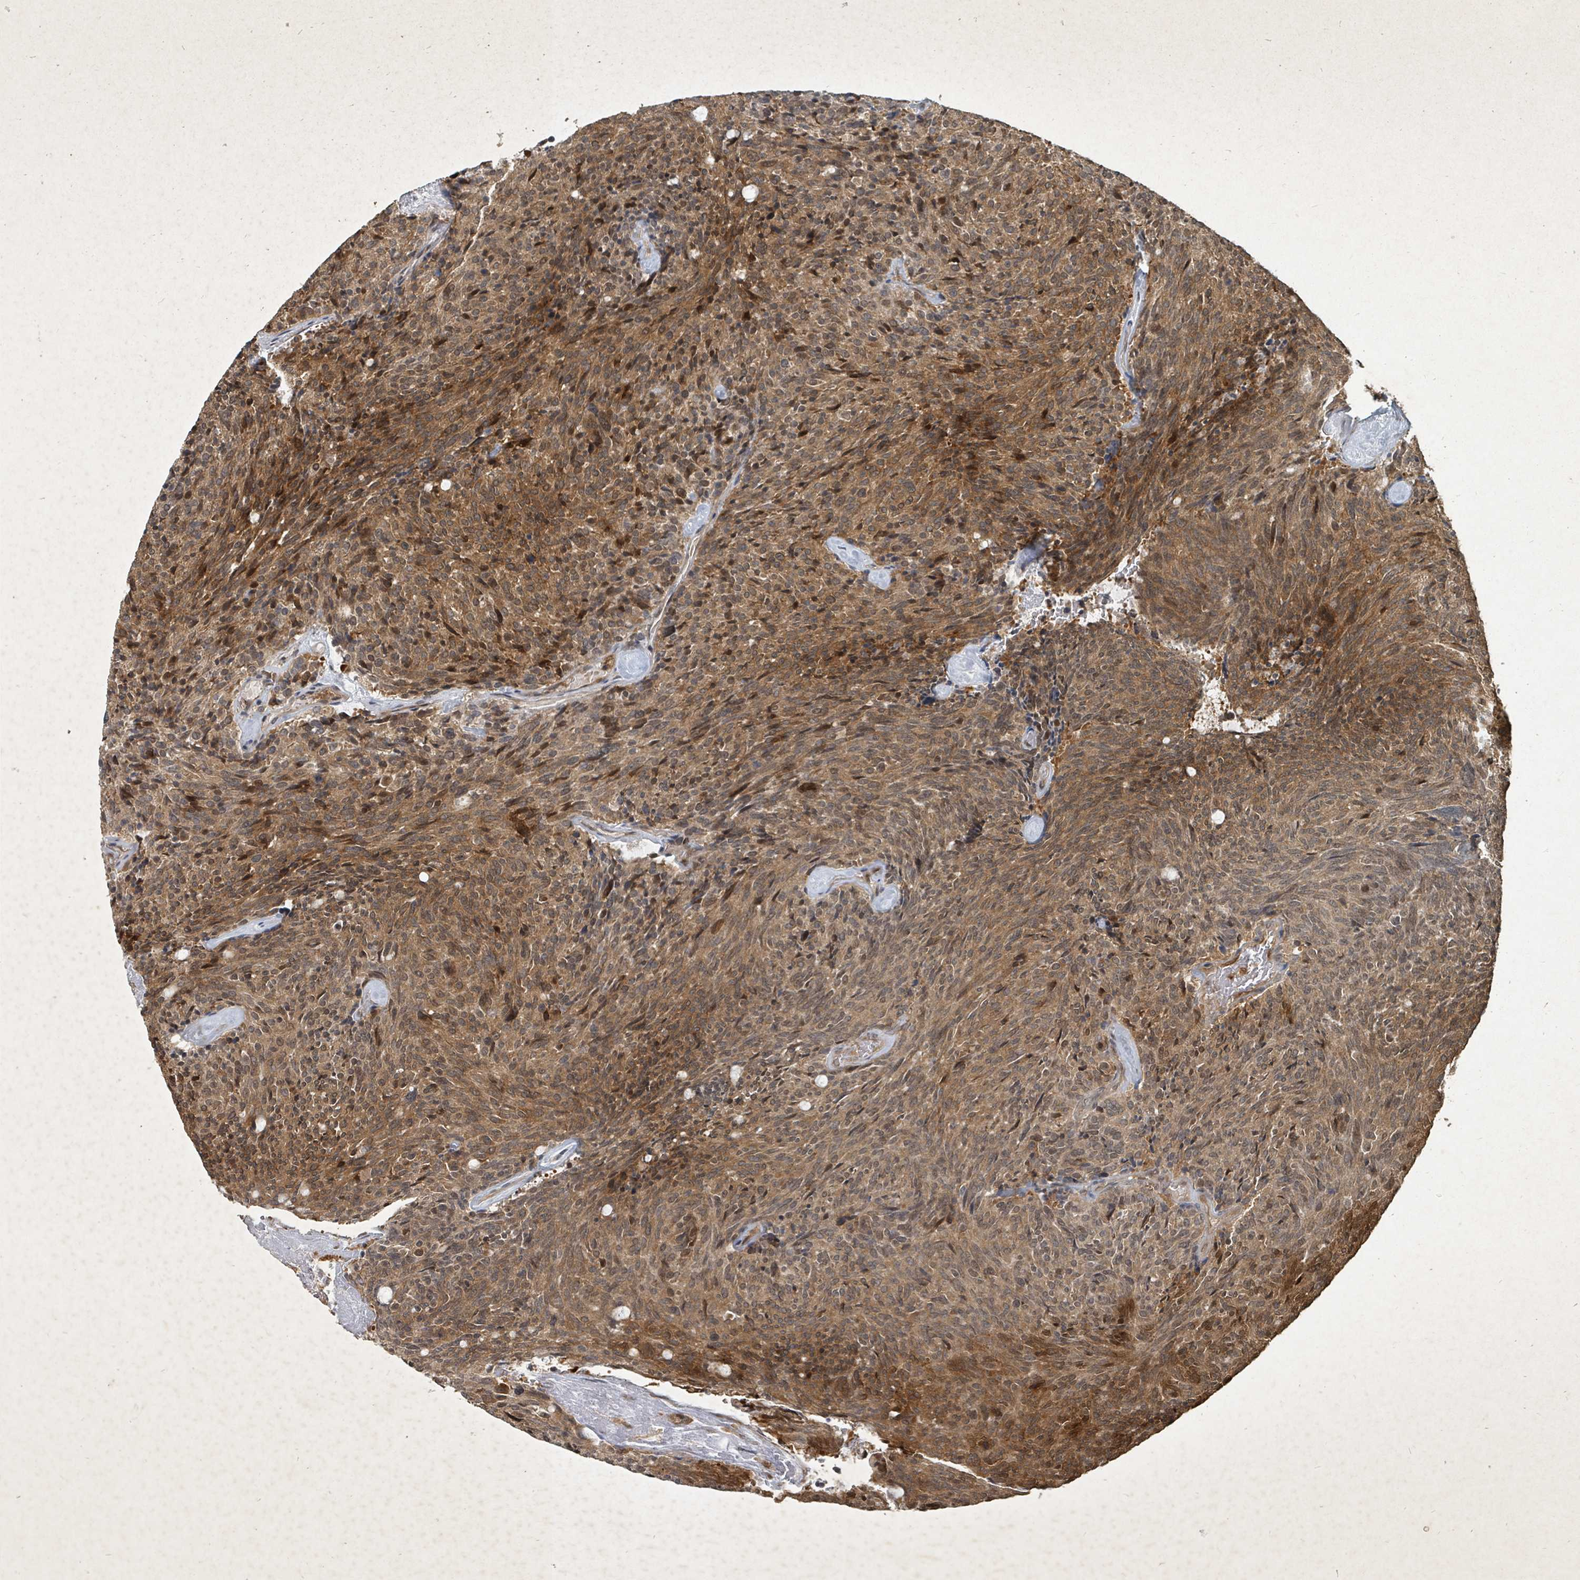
{"staining": {"intensity": "moderate", "quantity": ">75%", "location": "cytoplasmic/membranous,nuclear"}, "tissue": "carcinoid", "cell_type": "Tumor cells", "image_type": "cancer", "snomed": [{"axis": "morphology", "description": "Carcinoid, malignant, NOS"}, {"axis": "topography", "description": "Pancreas"}], "caption": "Immunohistochemical staining of human malignant carcinoid displays medium levels of moderate cytoplasmic/membranous and nuclear staining in about >75% of tumor cells.", "gene": "KDM4E", "patient": {"sex": "female", "age": 54}}